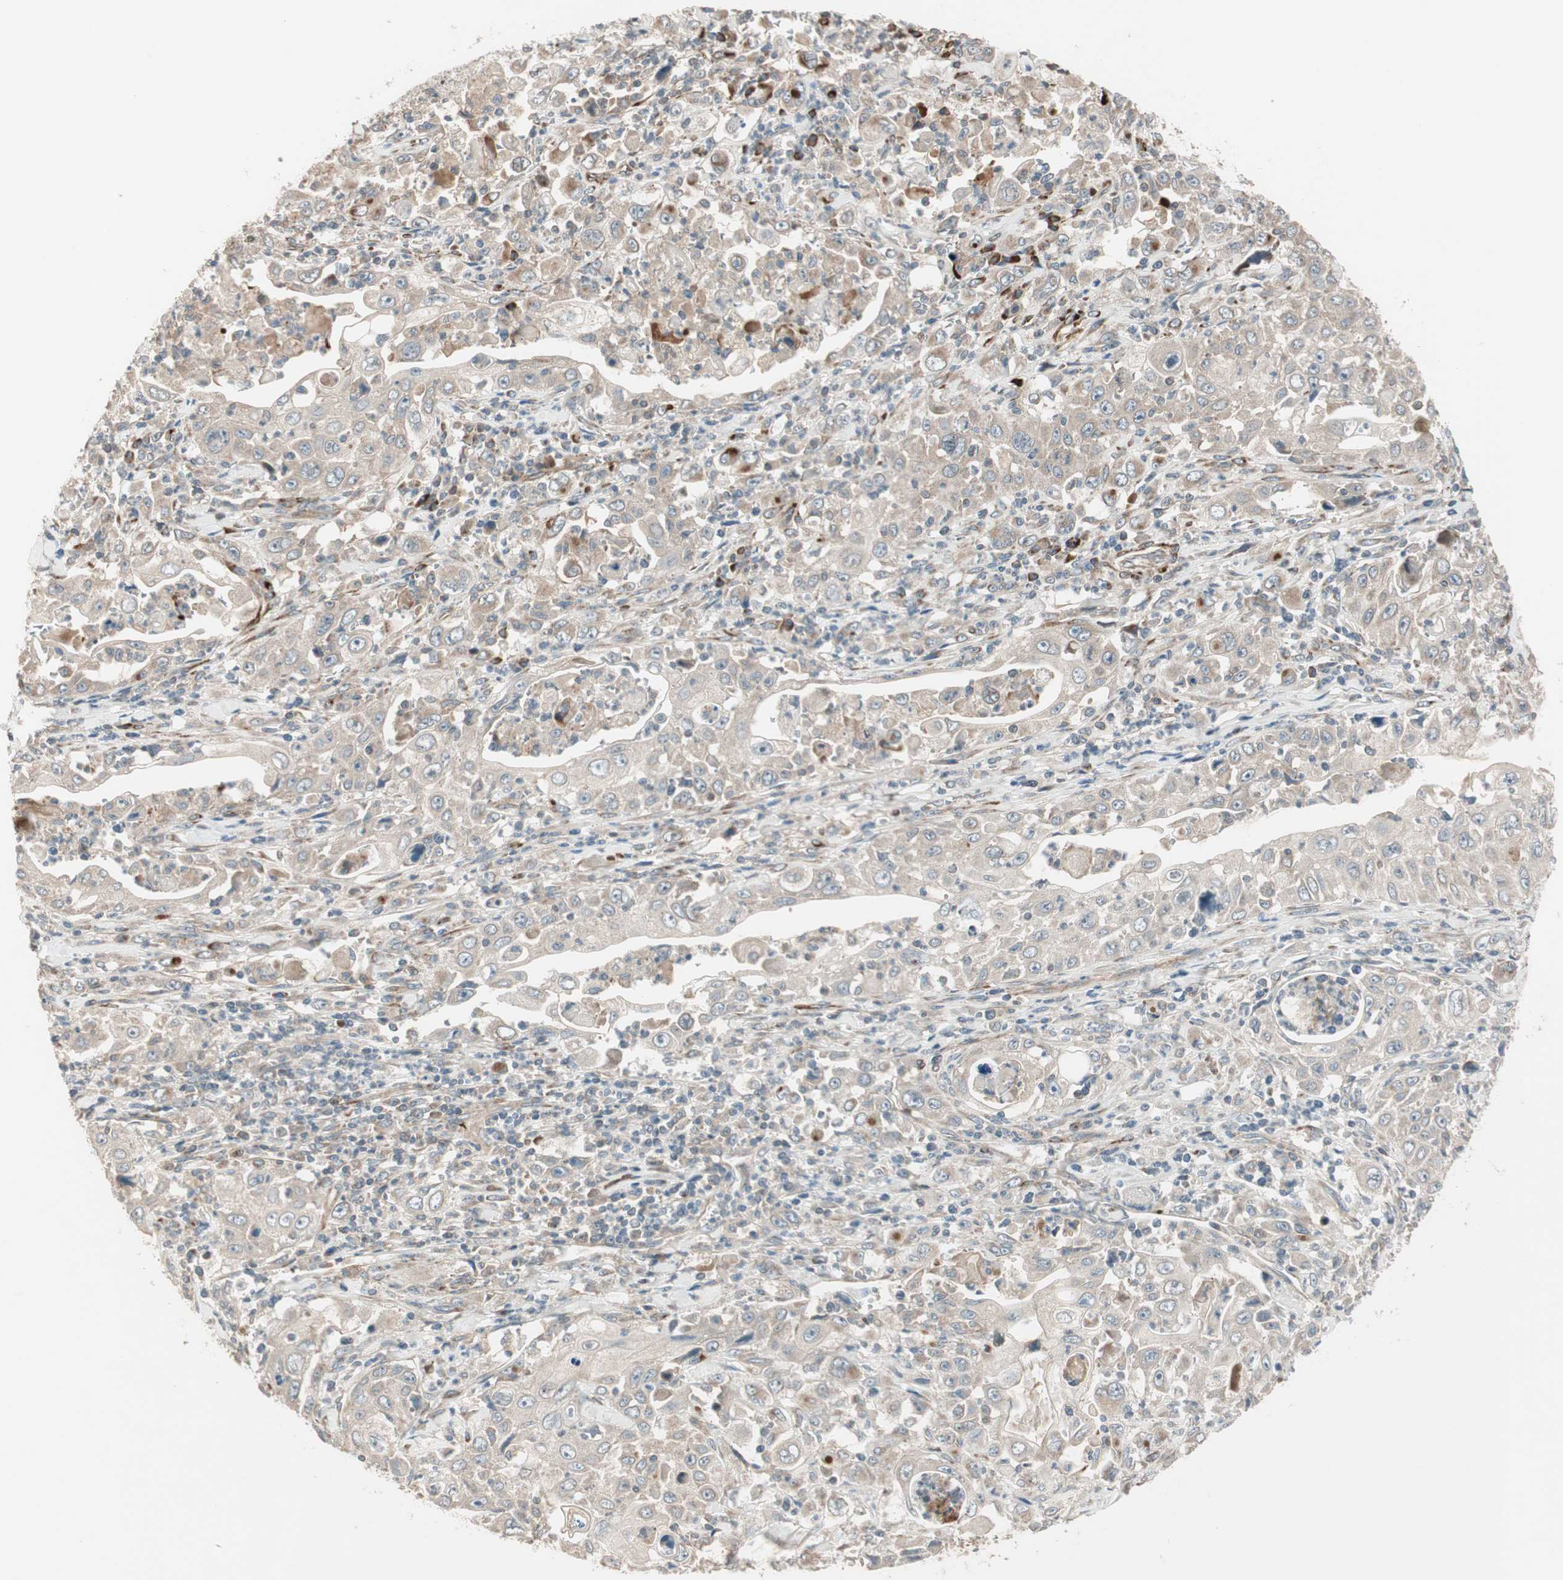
{"staining": {"intensity": "weak", "quantity": ">75%", "location": "cytoplasmic/membranous"}, "tissue": "pancreatic cancer", "cell_type": "Tumor cells", "image_type": "cancer", "snomed": [{"axis": "morphology", "description": "Adenocarcinoma, NOS"}, {"axis": "topography", "description": "Pancreas"}], "caption": "Immunohistochemical staining of human pancreatic cancer shows low levels of weak cytoplasmic/membranous protein expression in about >75% of tumor cells. The staining was performed using DAB, with brown indicating positive protein expression. Nuclei are stained blue with hematoxylin.", "gene": "PPP2R5E", "patient": {"sex": "male", "age": 70}}